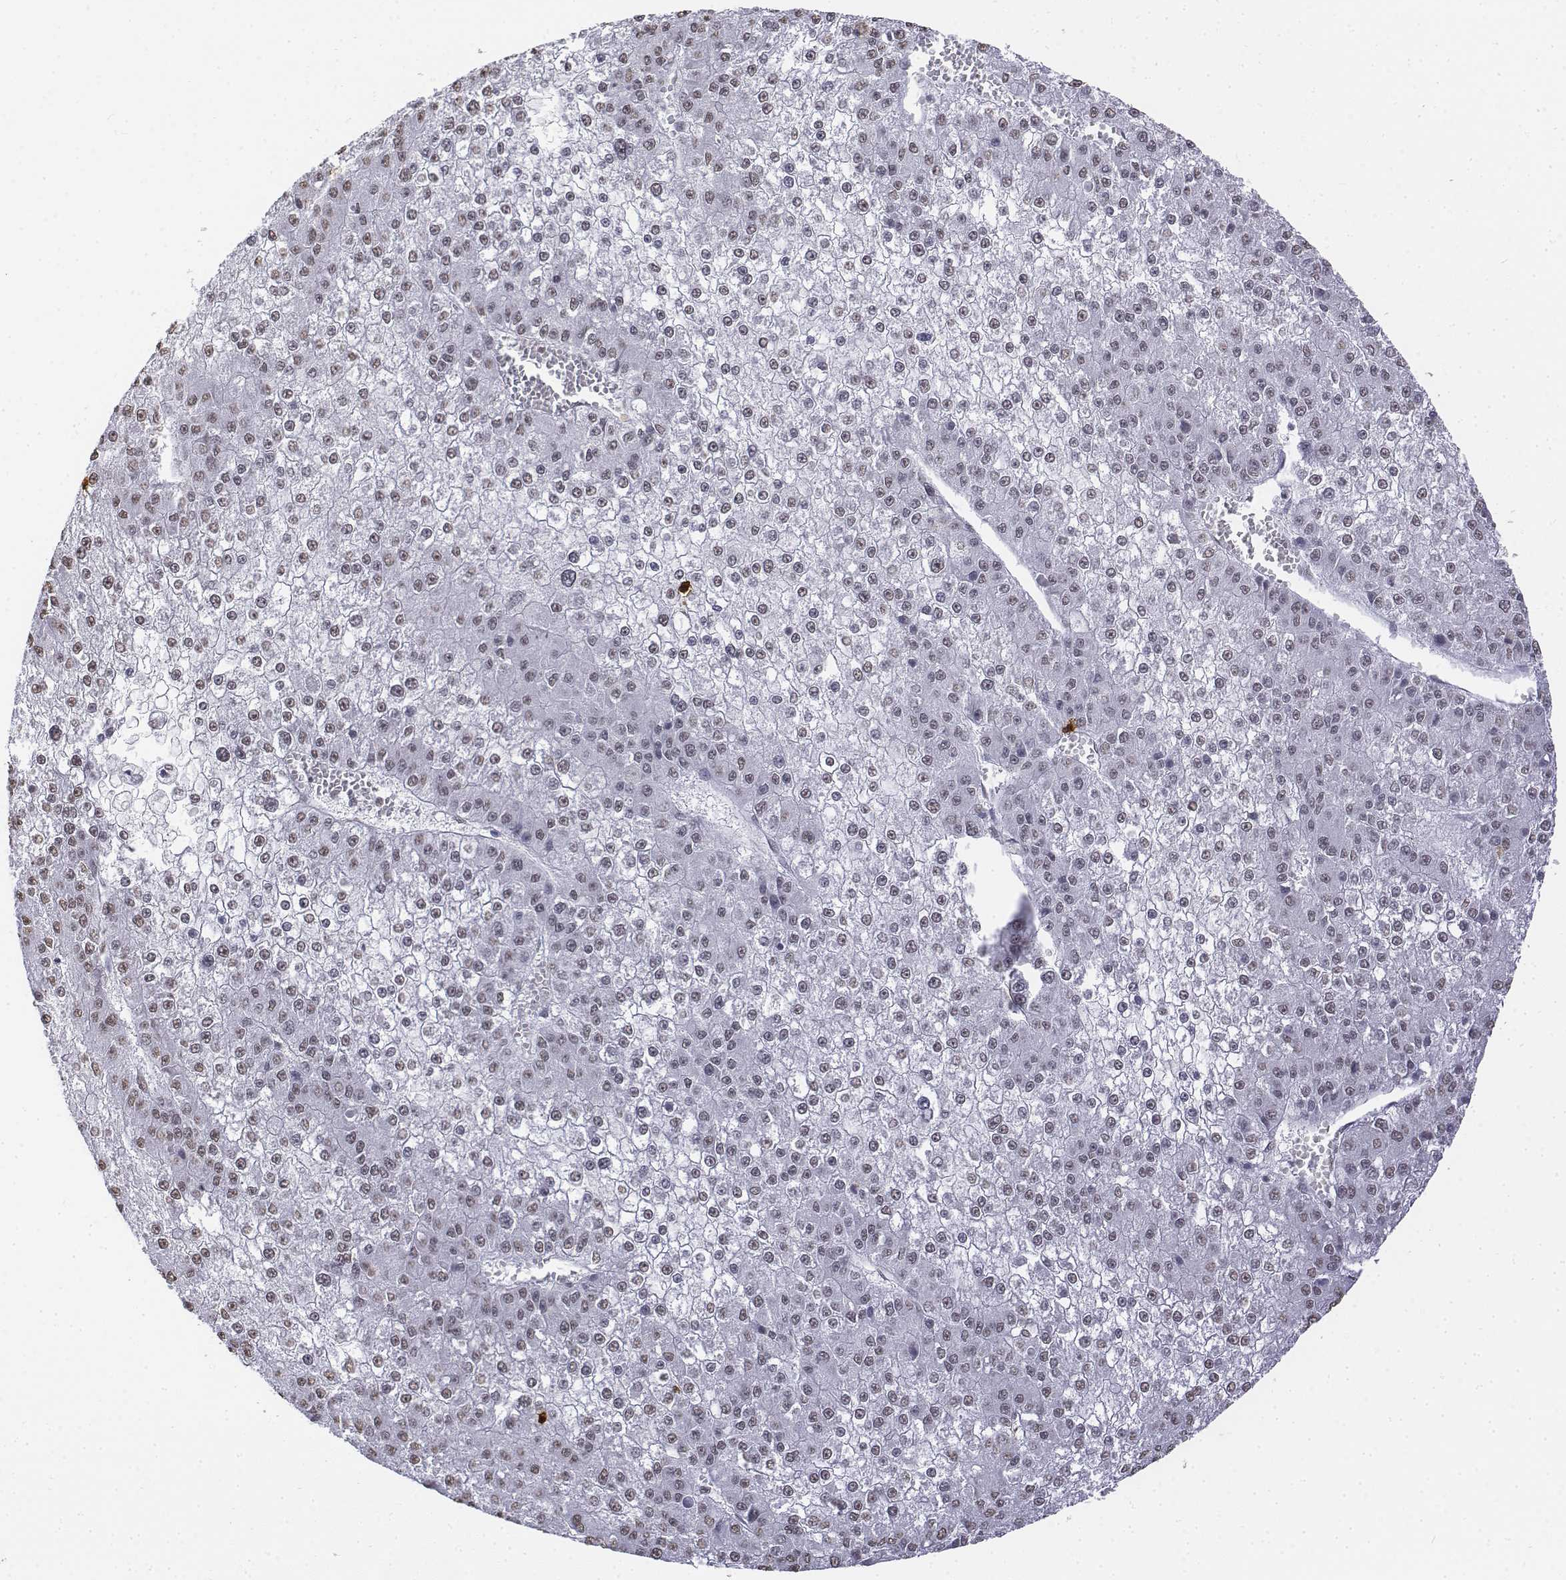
{"staining": {"intensity": "negative", "quantity": "none", "location": "none"}, "tissue": "liver cancer", "cell_type": "Tumor cells", "image_type": "cancer", "snomed": [{"axis": "morphology", "description": "Carcinoma, Hepatocellular, NOS"}, {"axis": "topography", "description": "Liver"}], "caption": "Liver cancer was stained to show a protein in brown. There is no significant staining in tumor cells.", "gene": "CD3E", "patient": {"sex": "female", "age": 73}}